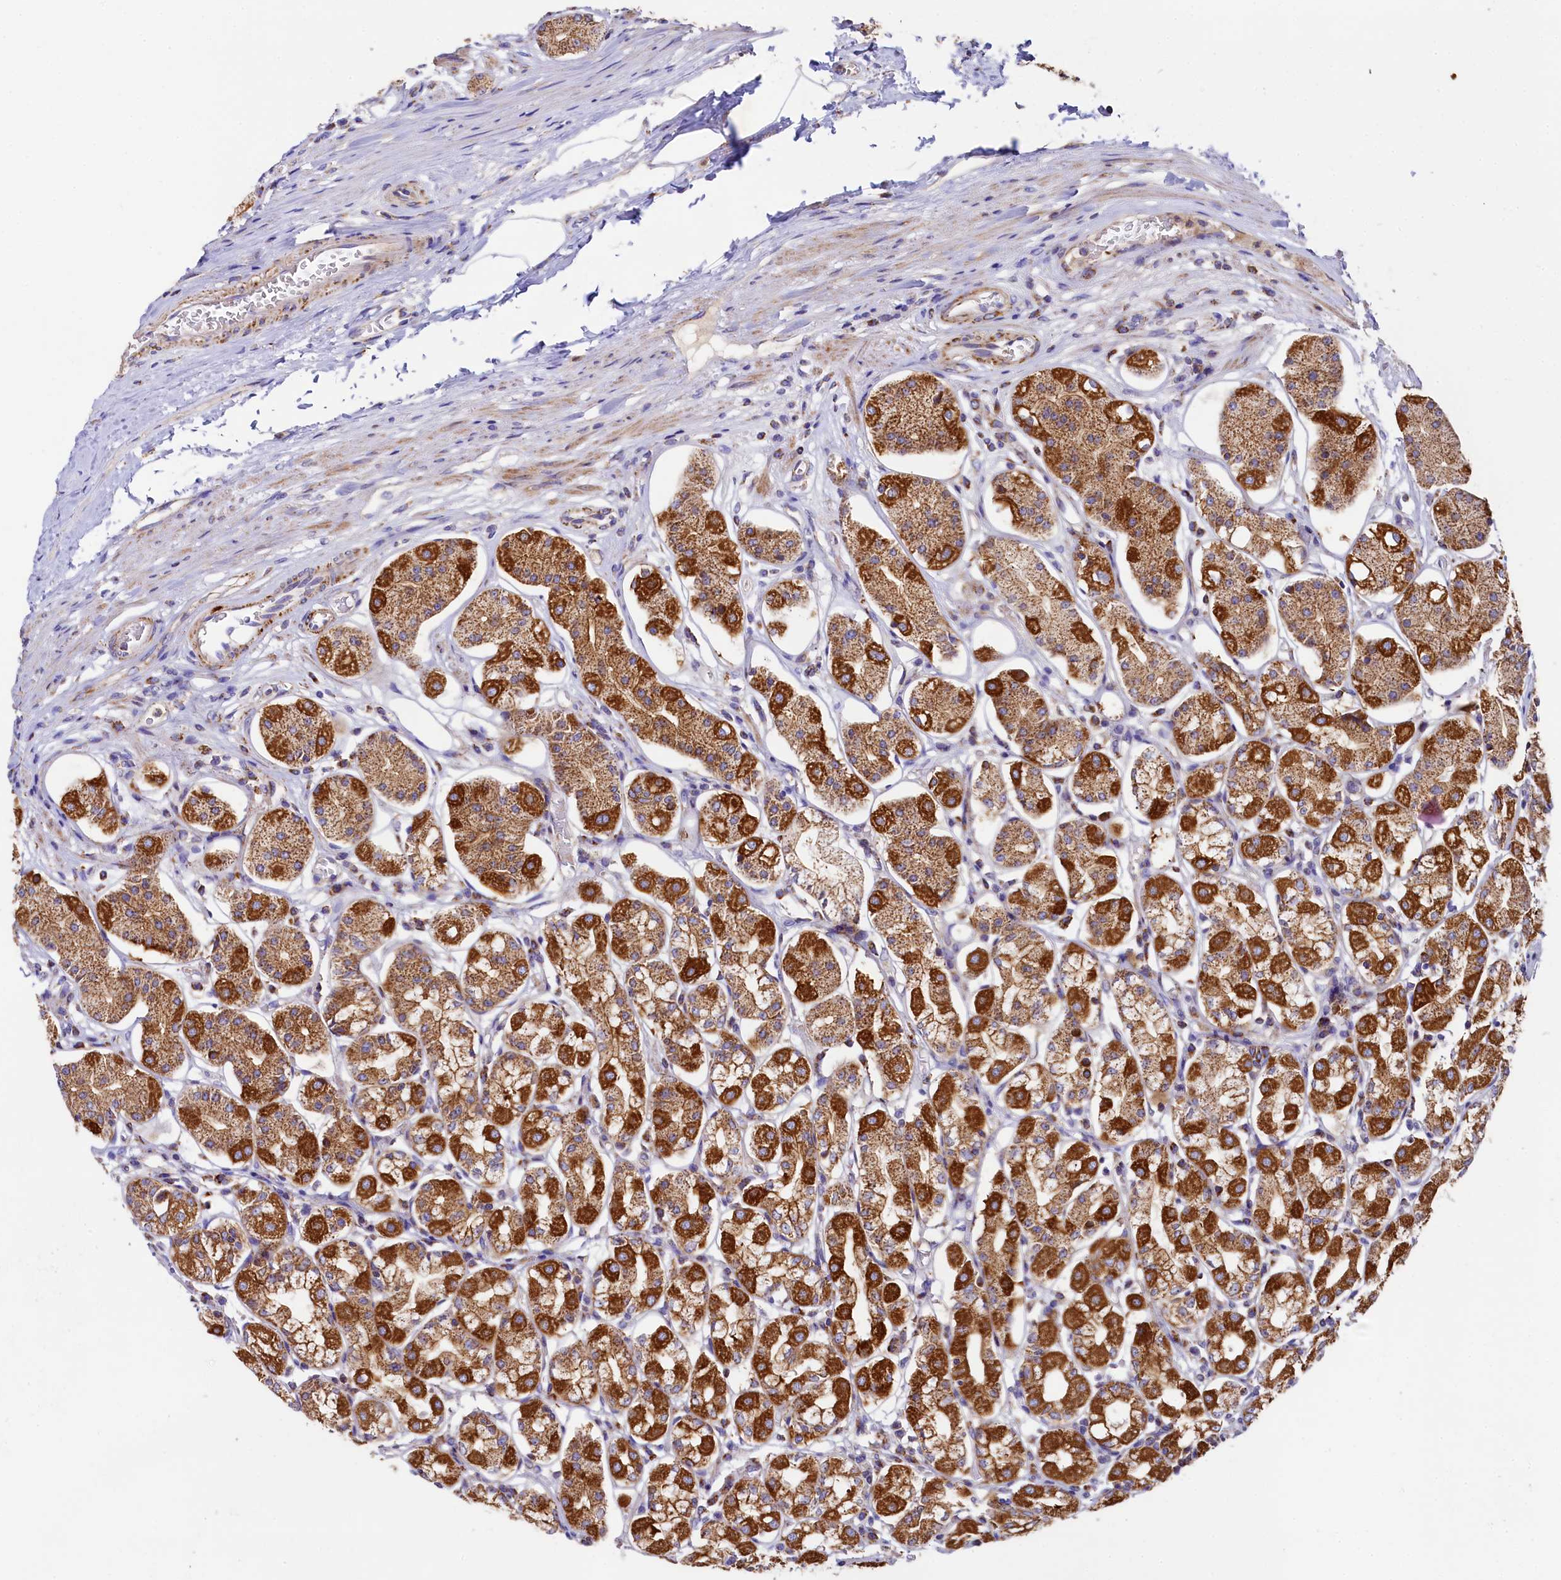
{"staining": {"intensity": "strong", "quantity": ">75%", "location": "cytoplasmic/membranous"}, "tissue": "stomach", "cell_type": "Glandular cells", "image_type": "normal", "snomed": [{"axis": "morphology", "description": "Normal tissue, NOS"}, {"axis": "topography", "description": "Stomach, lower"}], "caption": "High-magnification brightfield microscopy of benign stomach stained with DAB (brown) and counterstained with hematoxylin (blue). glandular cells exhibit strong cytoplasmic/membranous staining is appreciated in approximately>75% of cells. The protein is stained brown, and the nuclei are stained in blue (DAB (3,3'-diaminobenzidine) IHC with brightfield microscopy, high magnification).", "gene": "CLYBL", "patient": {"sex": "female", "age": 56}}